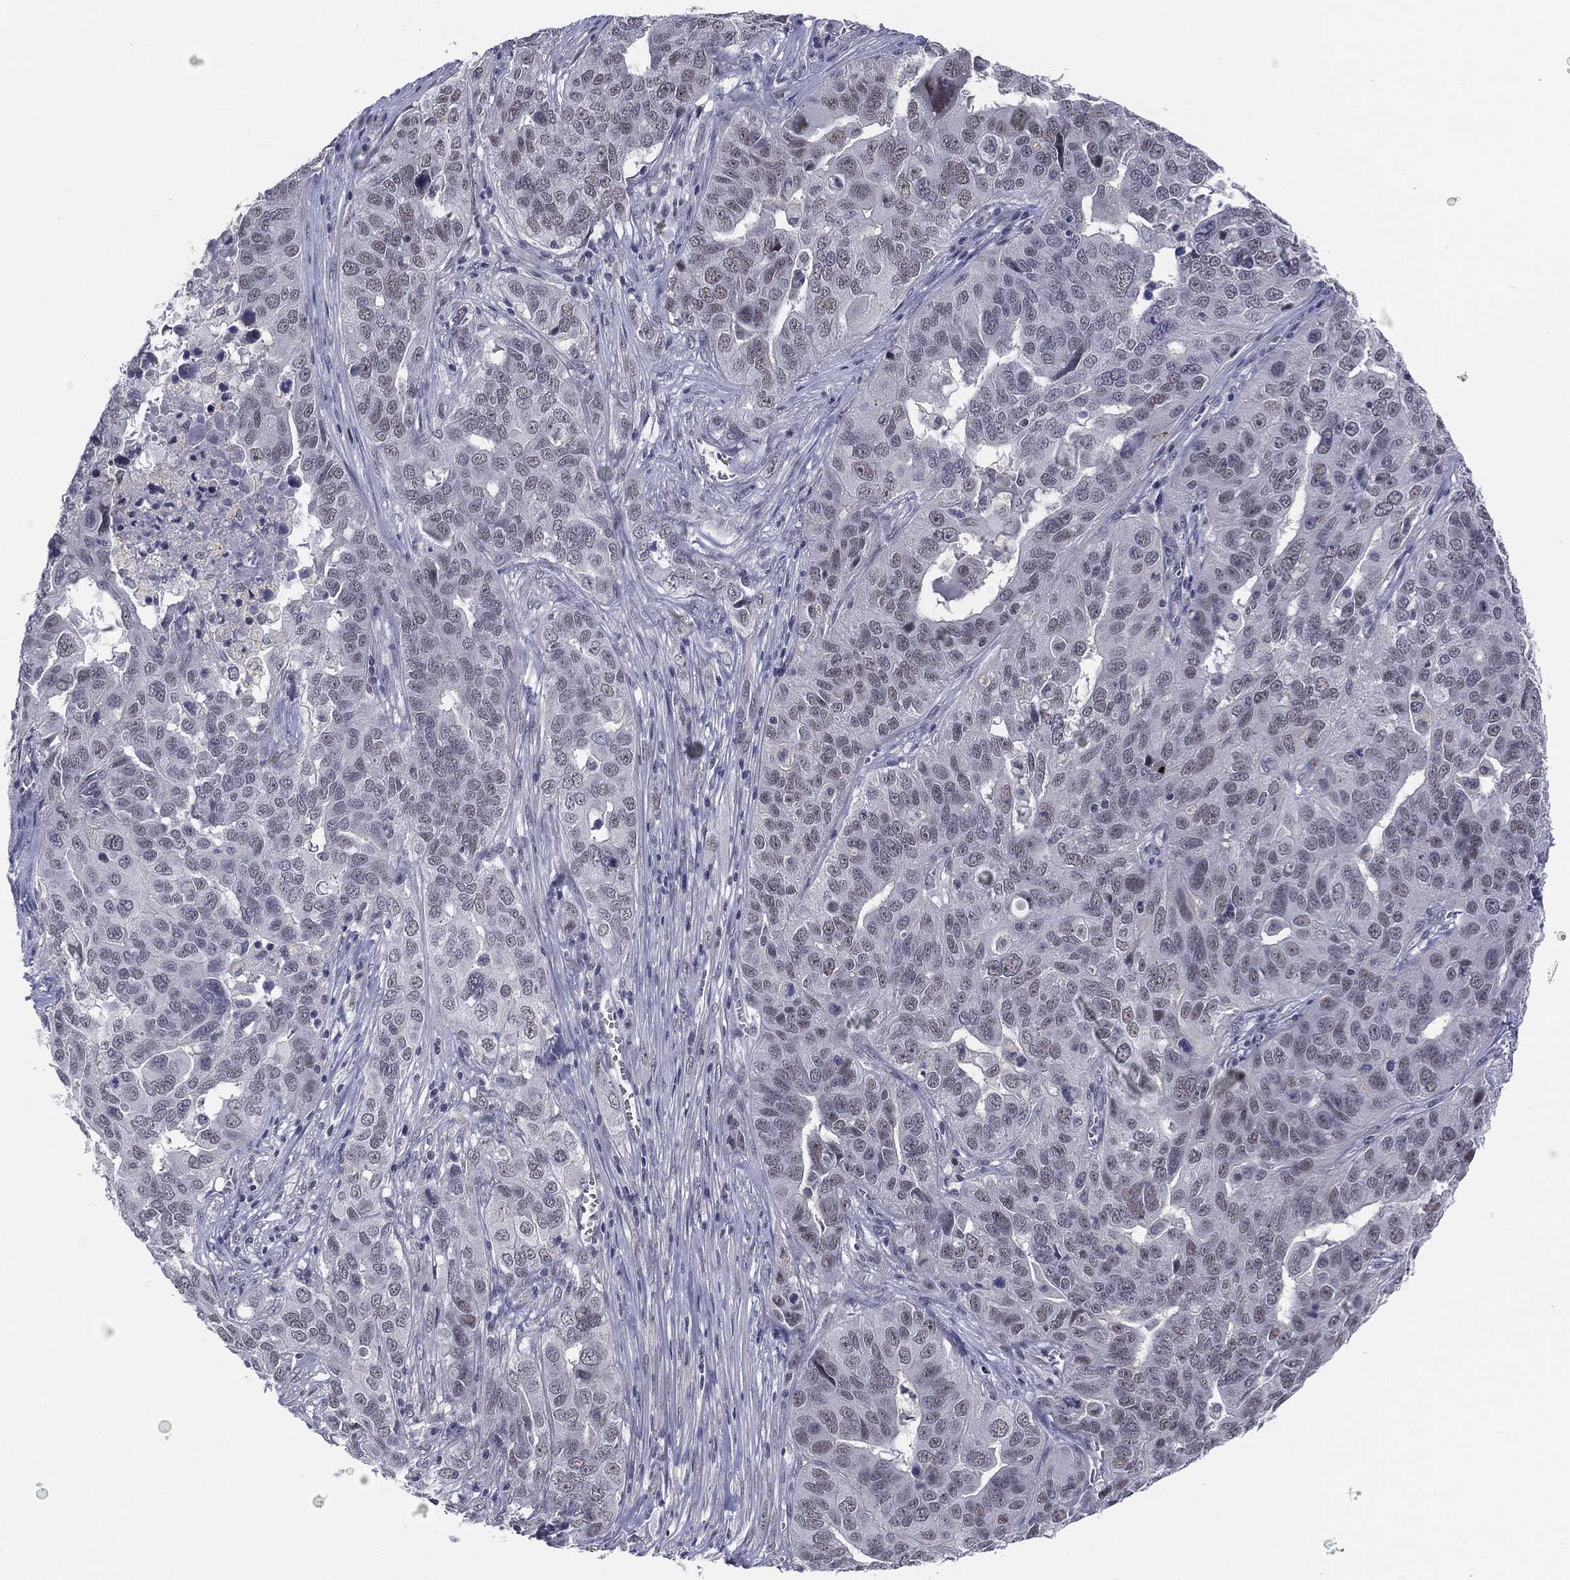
{"staining": {"intensity": "negative", "quantity": "none", "location": "none"}, "tissue": "ovarian cancer", "cell_type": "Tumor cells", "image_type": "cancer", "snomed": [{"axis": "morphology", "description": "Carcinoma, endometroid"}, {"axis": "topography", "description": "Soft tissue"}, {"axis": "topography", "description": "Ovary"}], "caption": "Protein analysis of ovarian endometroid carcinoma displays no significant positivity in tumor cells.", "gene": "SLC5A5", "patient": {"sex": "female", "age": 52}}